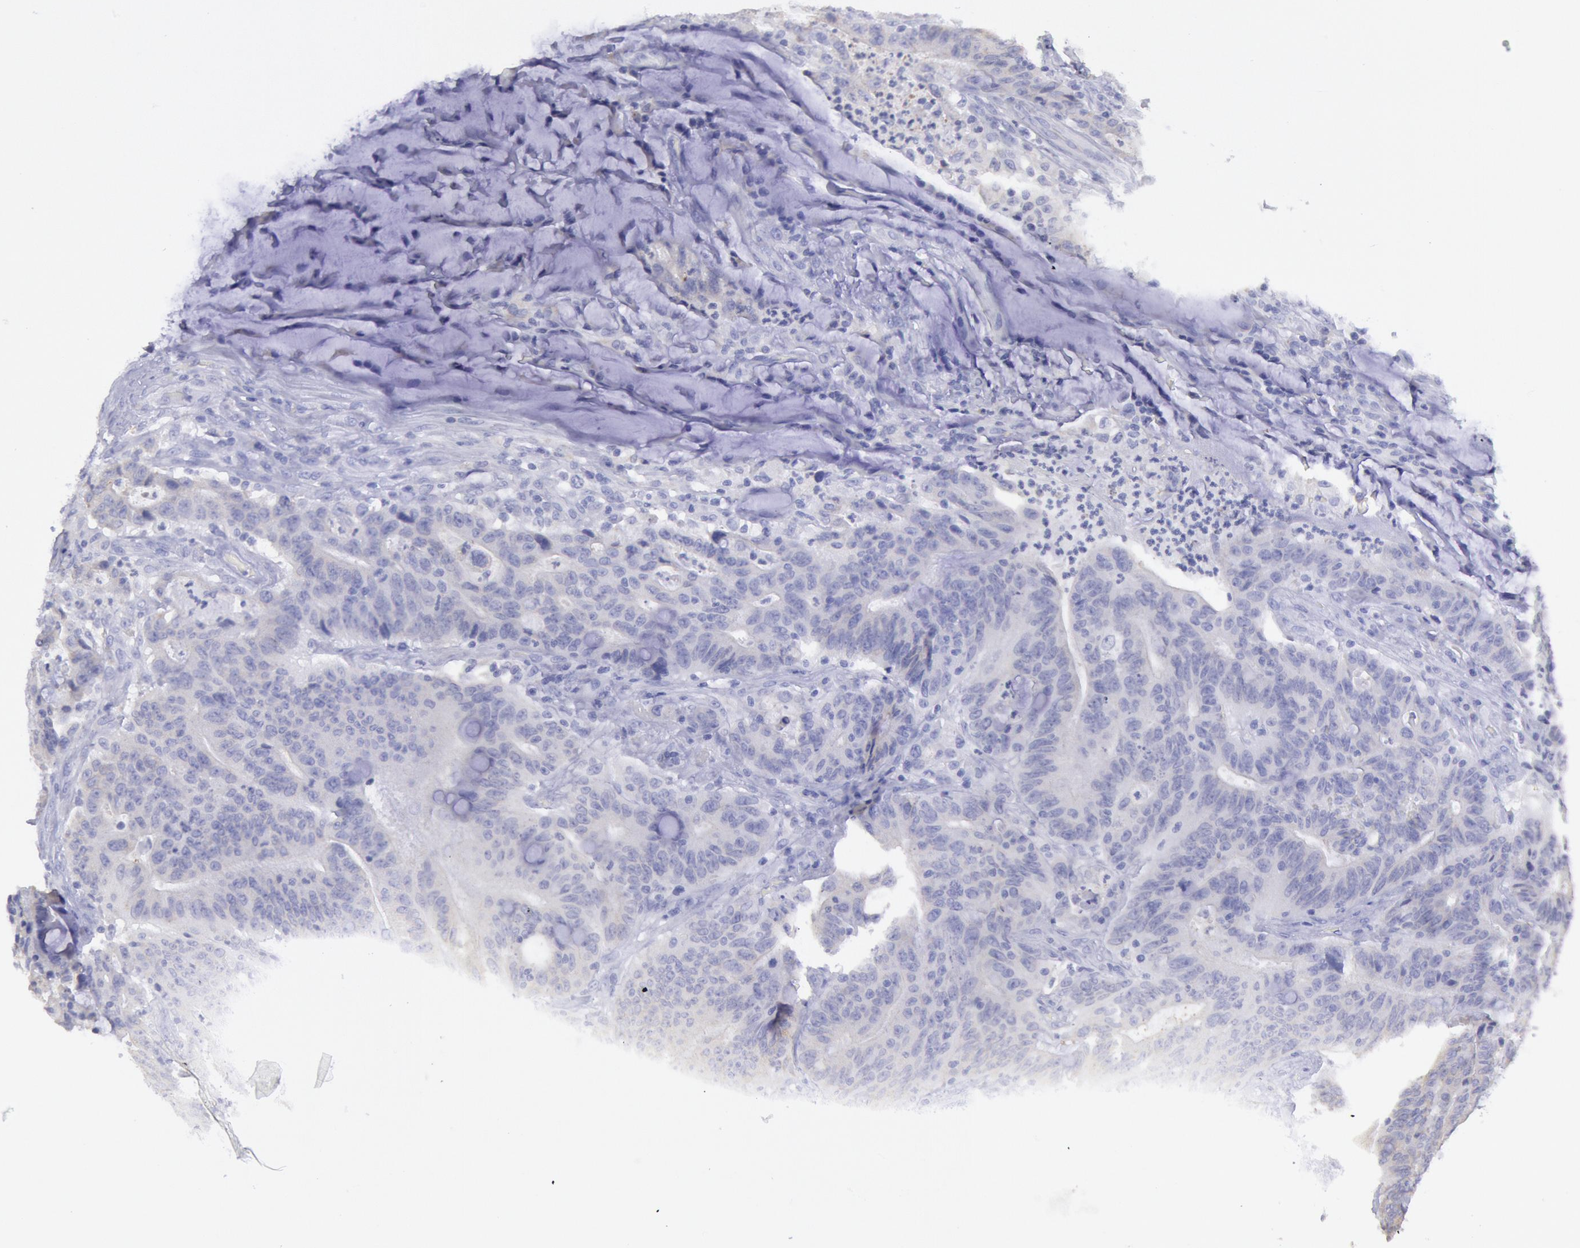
{"staining": {"intensity": "negative", "quantity": "none", "location": "none"}, "tissue": "colorectal cancer", "cell_type": "Tumor cells", "image_type": "cancer", "snomed": [{"axis": "morphology", "description": "Adenocarcinoma, NOS"}, {"axis": "topography", "description": "Colon"}], "caption": "Tumor cells are negative for protein expression in human colorectal cancer.", "gene": "MYH7", "patient": {"sex": "male", "age": 54}}